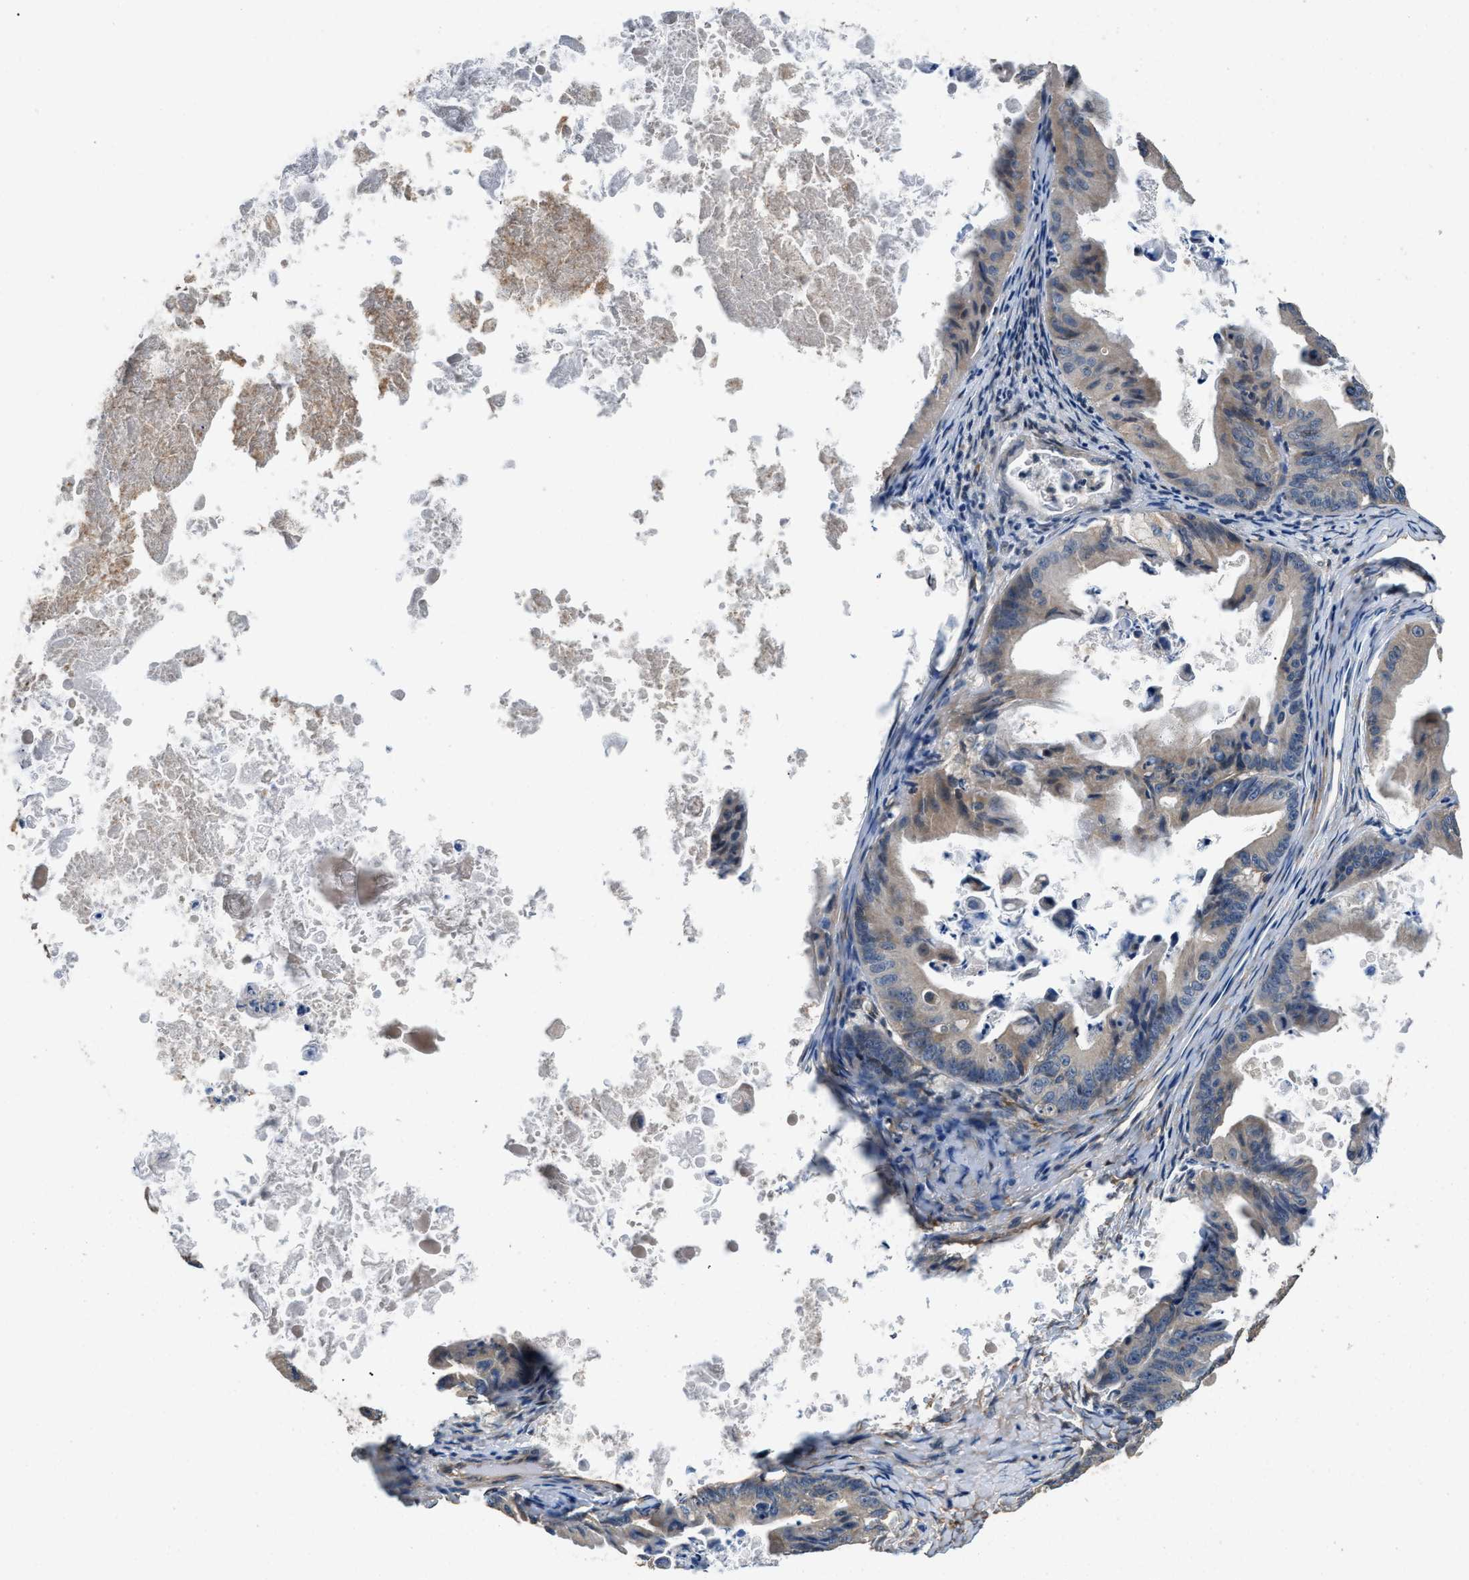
{"staining": {"intensity": "weak", "quantity": ">75%", "location": "cytoplasmic/membranous"}, "tissue": "ovarian cancer", "cell_type": "Tumor cells", "image_type": "cancer", "snomed": [{"axis": "morphology", "description": "Cystadenocarcinoma, mucinous, NOS"}, {"axis": "topography", "description": "Ovary"}], "caption": "IHC (DAB) staining of ovarian cancer (mucinous cystadenocarcinoma) demonstrates weak cytoplasmic/membranous protein expression in approximately >75% of tumor cells. (DAB (3,3'-diaminobenzidine) IHC with brightfield microscopy, high magnification).", "gene": "SSH2", "patient": {"sex": "female", "age": 37}}